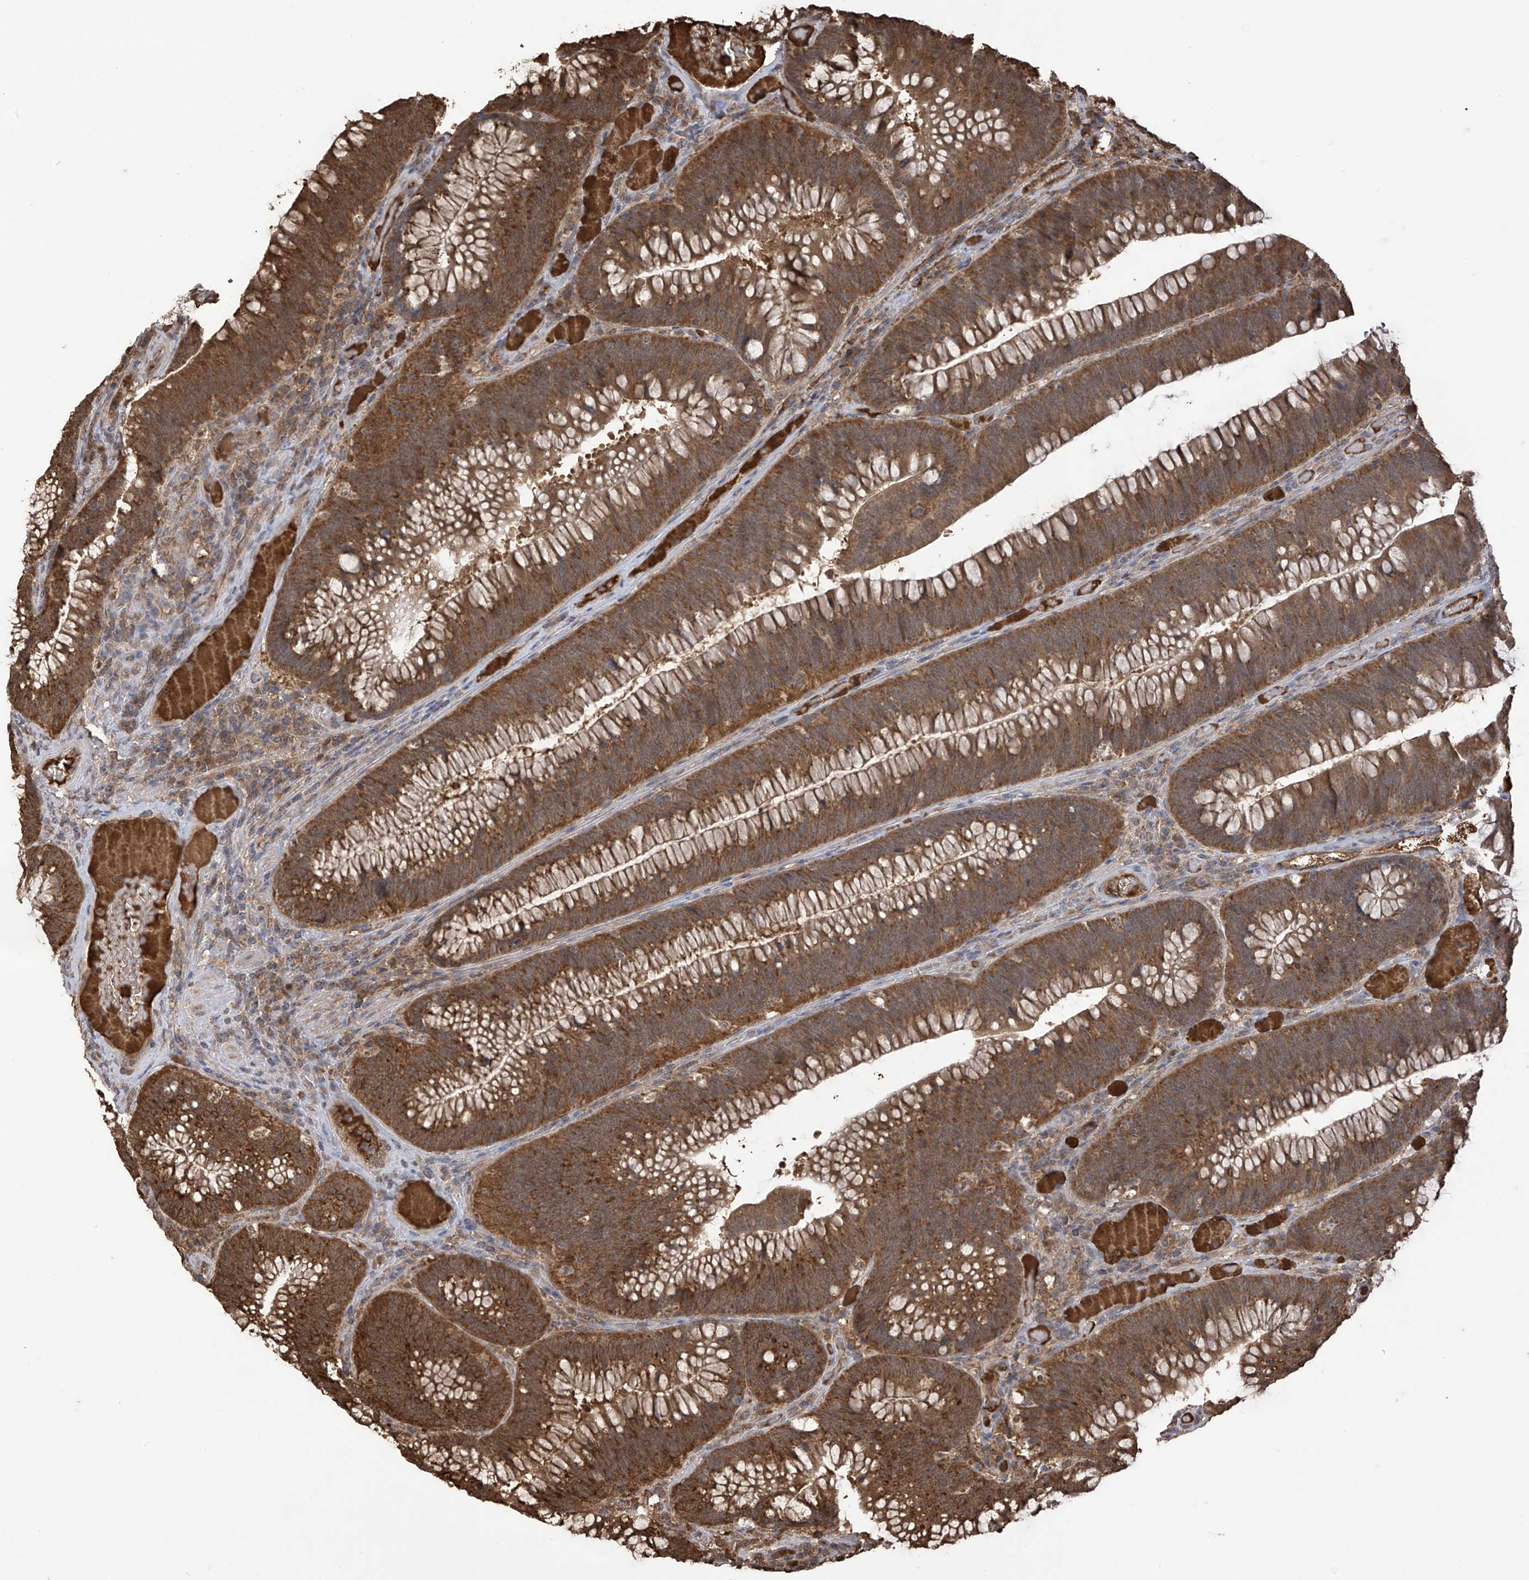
{"staining": {"intensity": "moderate", "quantity": ">75%", "location": "cytoplasmic/membranous"}, "tissue": "colorectal cancer", "cell_type": "Tumor cells", "image_type": "cancer", "snomed": [{"axis": "morphology", "description": "Normal tissue, NOS"}, {"axis": "topography", "description": "Colon"}], "caption": "About >75% of tumor cells in colorectal cancer display moderate cytoplasmic/membranous protein positivity as visualized by brown immunohistochemical staining.", "gene": "PNPT1", "patient": {"sex": "female", "age": 82}}